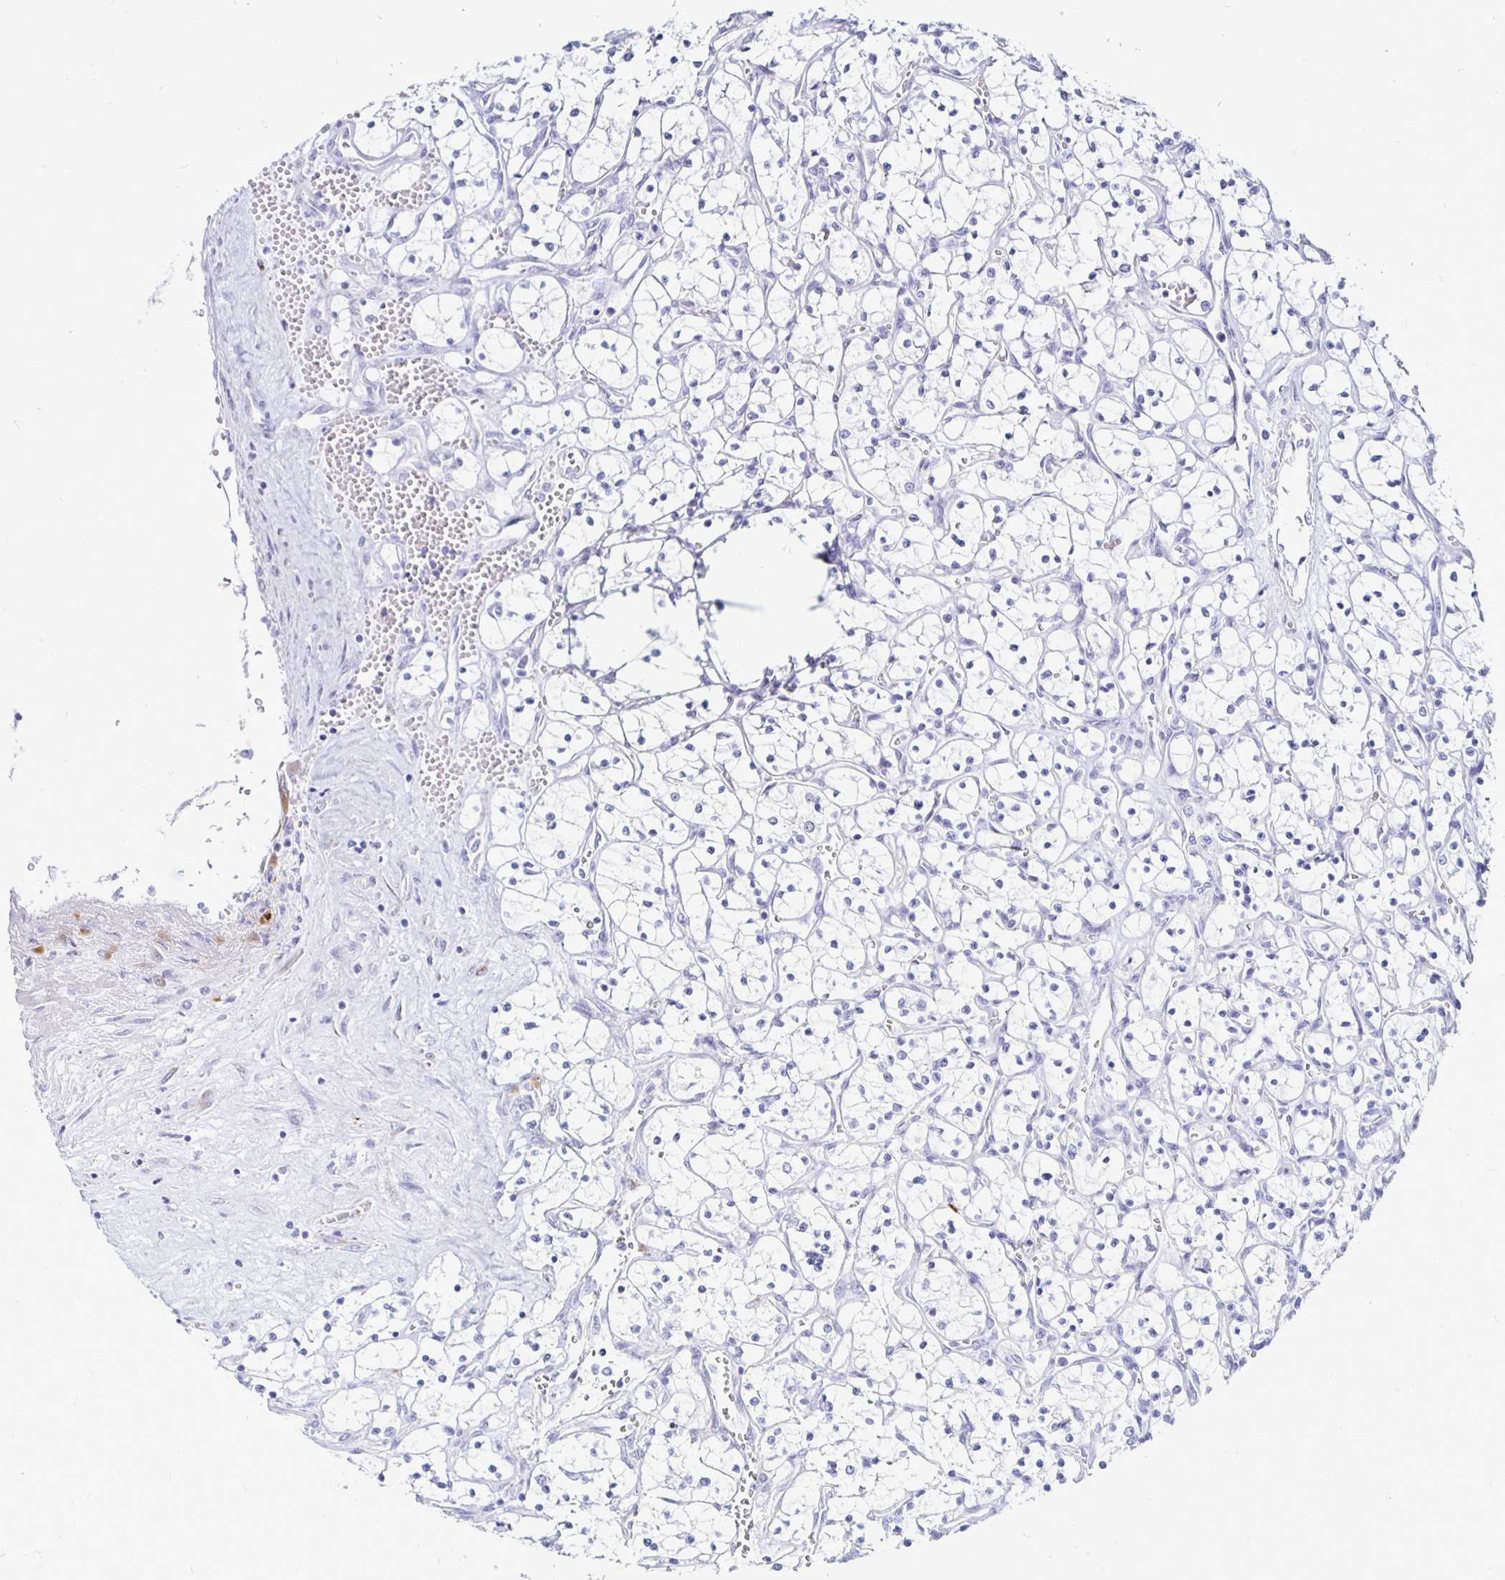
{"staining": {"intensity": "negative", "quantity": "none", "location": "none"}, "tissue": "renal cancer", "cell_type": "Tumor cells", "image_type": "cancer", "snomed": [{"axis": "morphology", "description": "Adenocarcinoma, NOS"}, {"axis": "topography", "description": "Kidney"}], "caption": "Renal cancer stained for a protein using immunohistochemistry reveals no positivity tumor cells.", "gene": "TIMP1", "patient": {"sex": "female", "age": 69}}